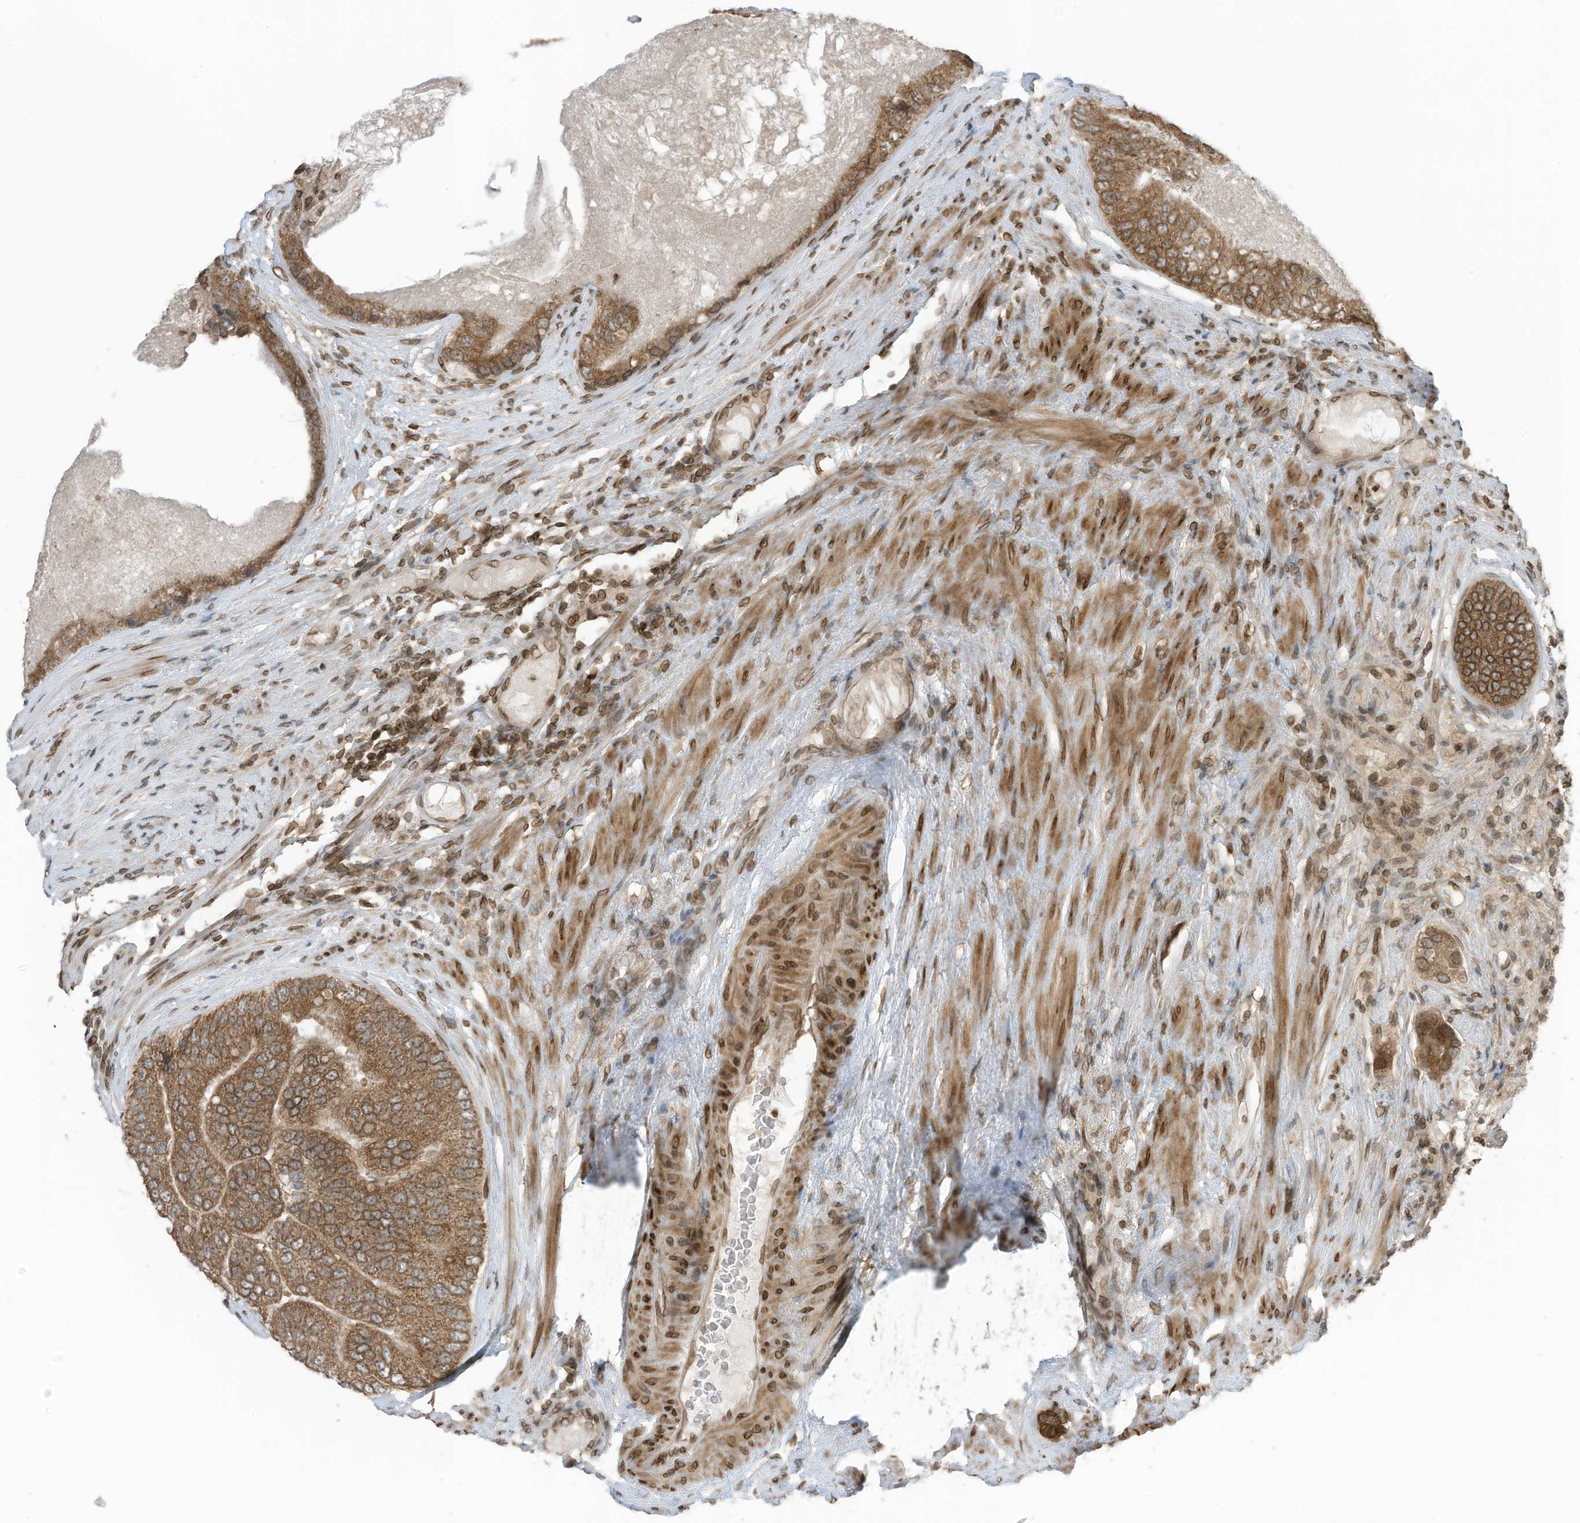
{"staining": {"intensity": "moderate", "quantity": ">75%", "location": "cytoplasmic/membranous"}, "tissue": "prostate cancer", "cell_type": "Tumor cells", "image_type": "cancer", "snomed": [{"axis": "morphology", "description": "Adenocarcinoma, High grade"}, {"axis": "topography", "description": "Prostate"}], "caption": "Prostate cancer stained for a protein (brown) displays moderate cytoplasmic/membranous positive staining in about >75% of tumor cells.", "gene": "RABL3", "patient": {"sex": "male", "age": 70}}